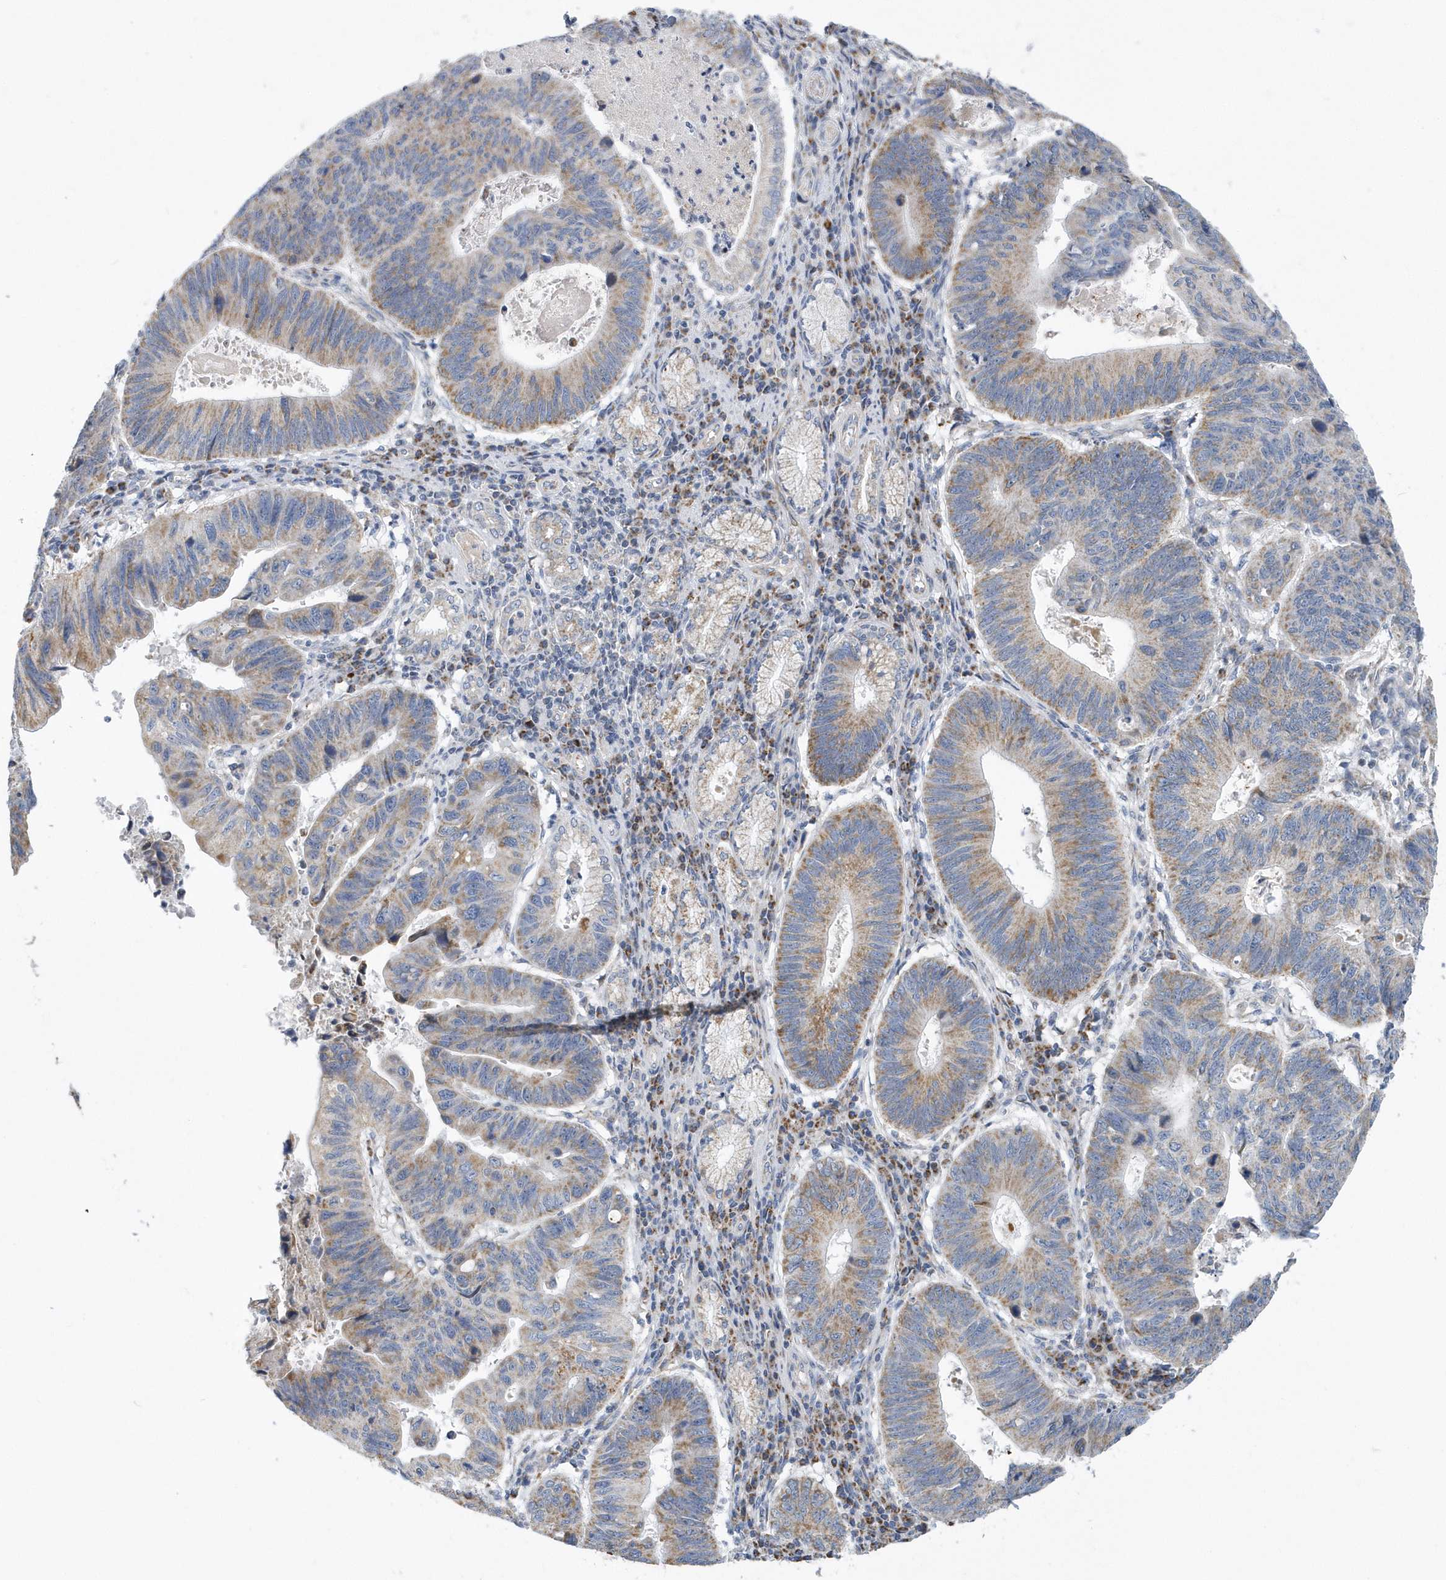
{"staining": {"intensity": "moderate", "quantity": "25%-75%", "location": "cytoplasmic/membranous"}, "tissue": "stomach cancer", "cell_type": "Tumor cells", "image_type": "cancer", "snomed": [{"axis": "morphology", "description": "Adenocarcinoma, NOS"}, {"axis": "topography", "description": "Stomach"}], "caption": "Immunohistochemistry (DAB) staining of human stomach adenocarcinoma shows moderate cytoplasmic/membranous protein expression in about 25%-75% of tumor cells.", "gene": "VWA5B2", "patient": {"sex": "male", "age": 59}}